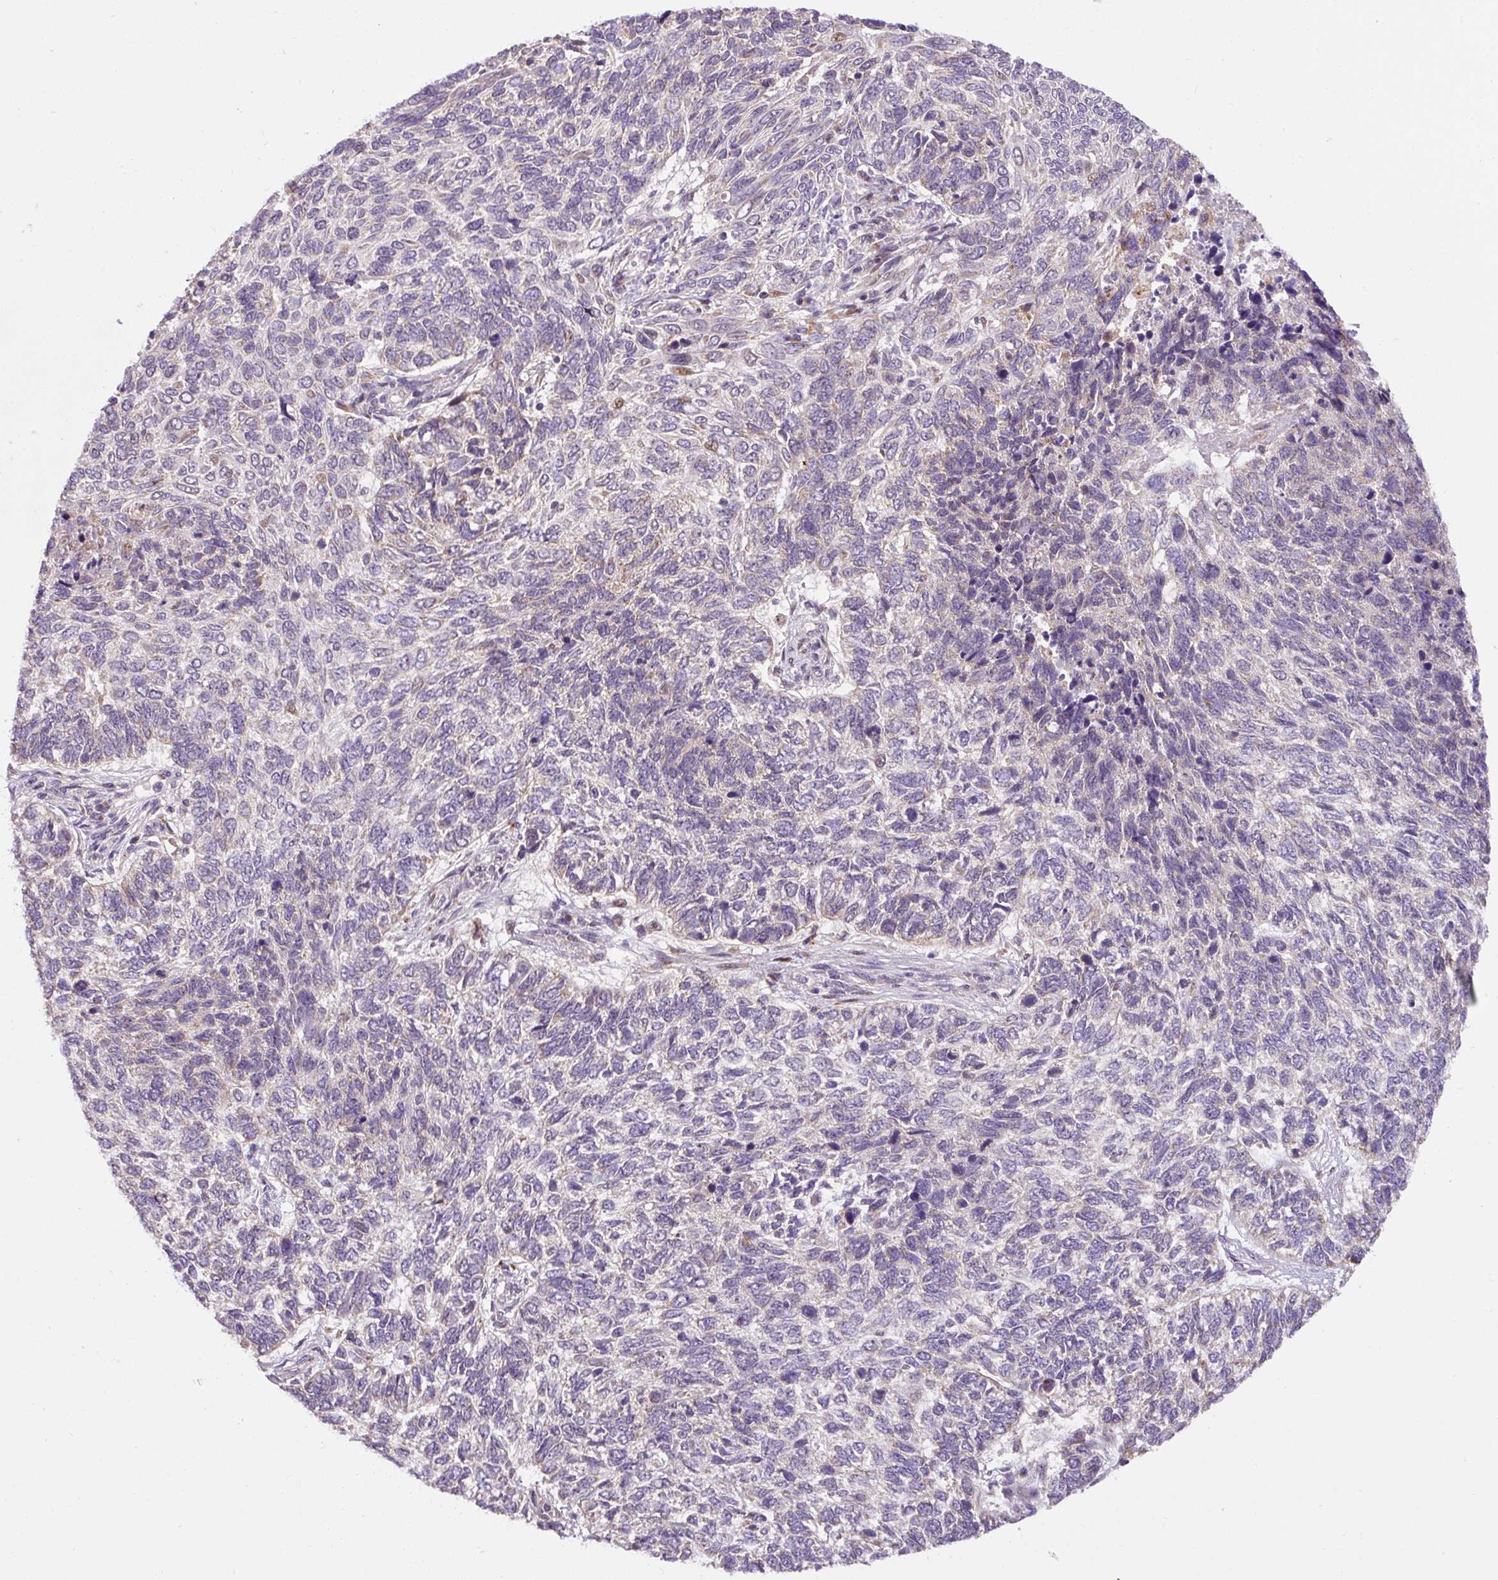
{"staining": {"intensity": "weak", "quantity": "<25%", "location": "cytoplasmic/membranous"}, "tissue": "skin cancer", "cell_type": "Tumor cells", "image_type": "cancer", "snomed": [{"axis": "morphology", "description": "Basal cell carcinoma"}, {"axis": "topography", "description": "Skin"}], "caption": "Tumor cells are negative for protein expression in human basal cell carcinoma (skin). The staining was performed using DAB to visualize the protein expression in brown, while the nuclei were stained in blue with hematoxylin (Magnification: 20x).", "gene": "SARS2", "patient": {"sex": "female", "age": 65}}